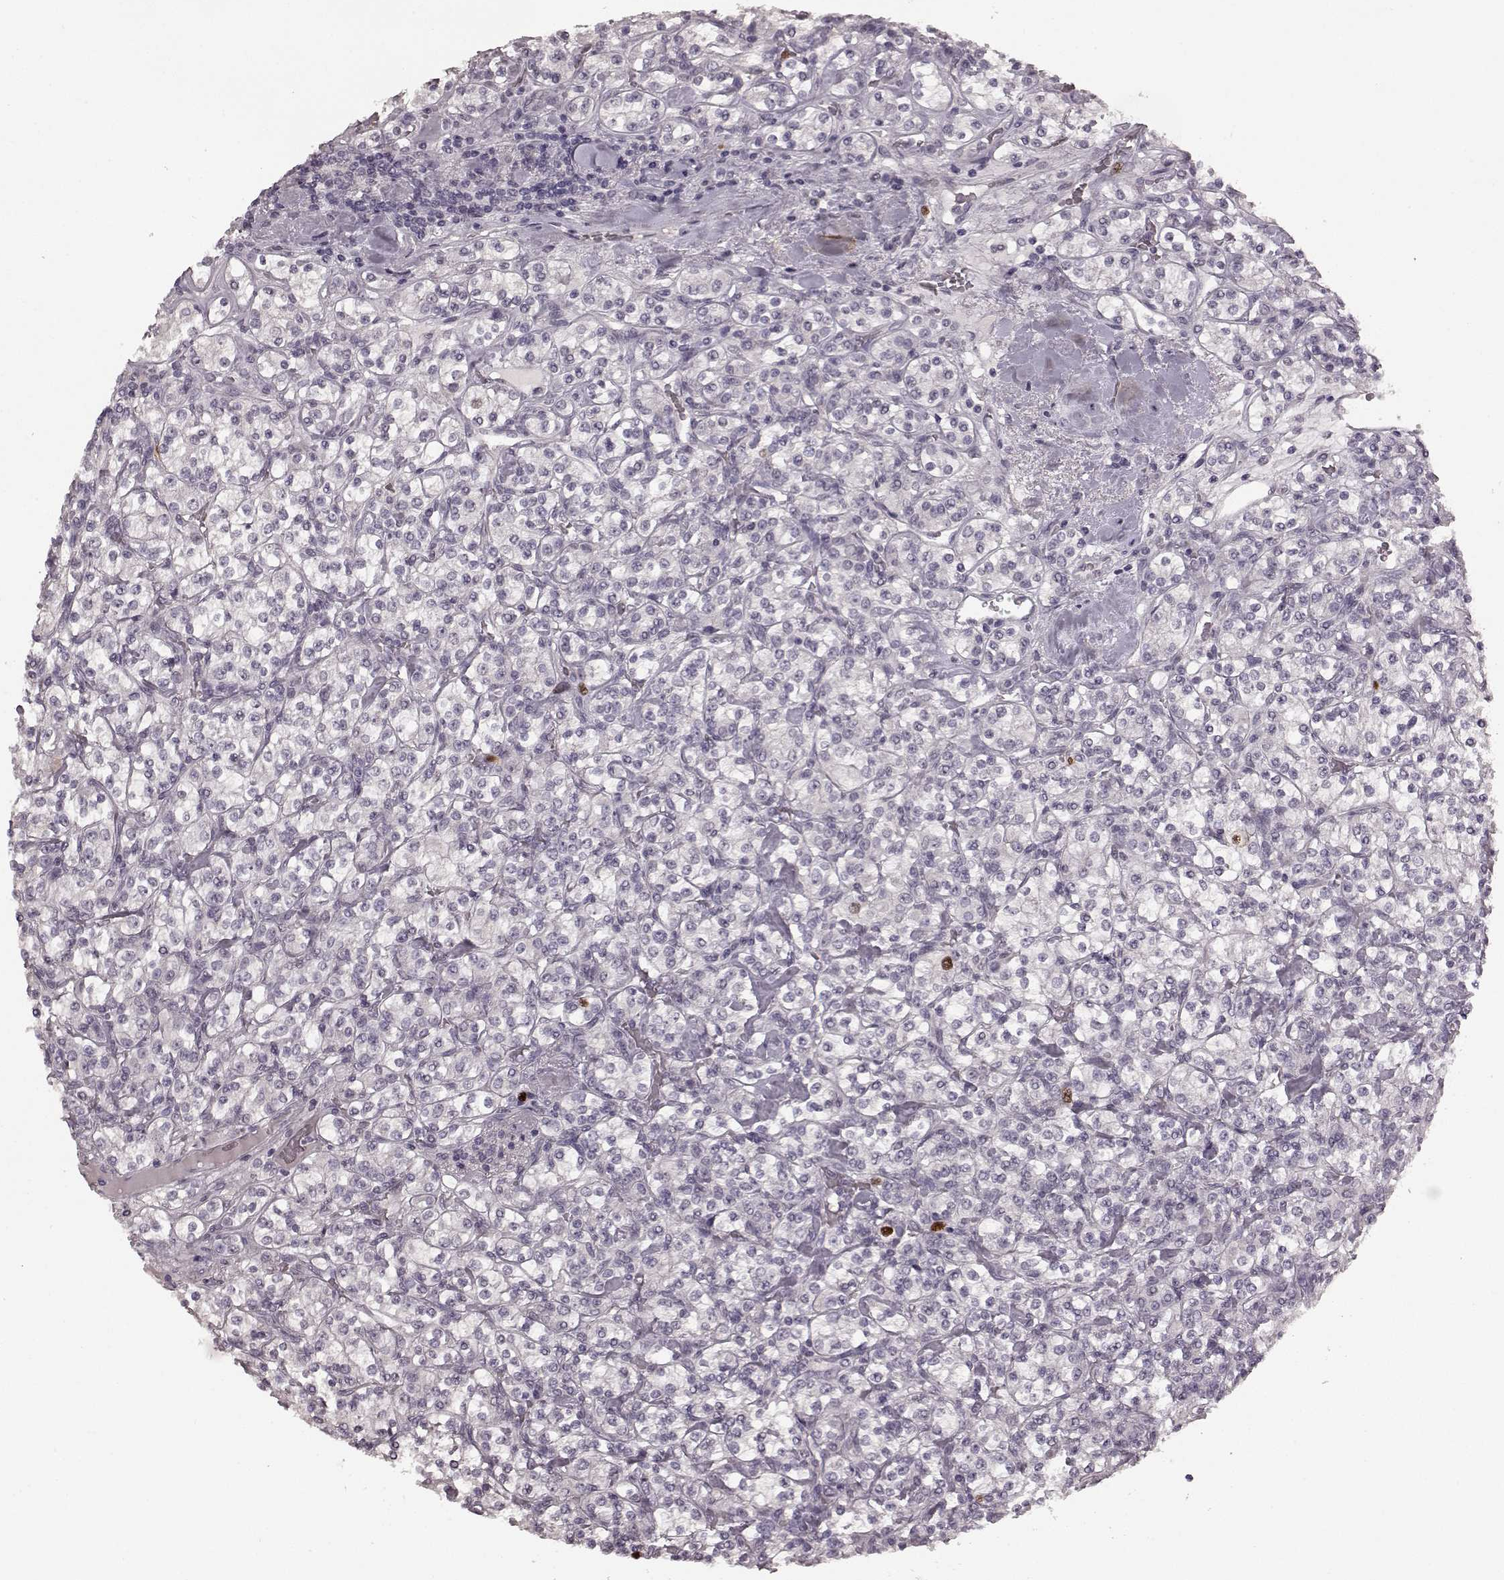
{"staining": {"intensity": "strong", "quantity": "<25%", "location": "nuclear"}, "tissue": "renal cancer", "cell_type": "Tumor cells", "image_type": "cancer", "snomed": [{"axis": "morphology", "description": "Adenocarcinoma, NOS"}, {"axis": "topography", "description": "Kidney"}], "caption": "Adenocarcinoma (renal) stained with DAB (3,3'-diaminobenzidine) immunohistochemistry (IHC) shows medium levels of strong nuclear positivity in about <25% of tumor cells. Ihc stains the protein in brown and the nuclei are stained blue.", "gene": "CCNA2", "patient": {"sex": "male", "age": 77}}